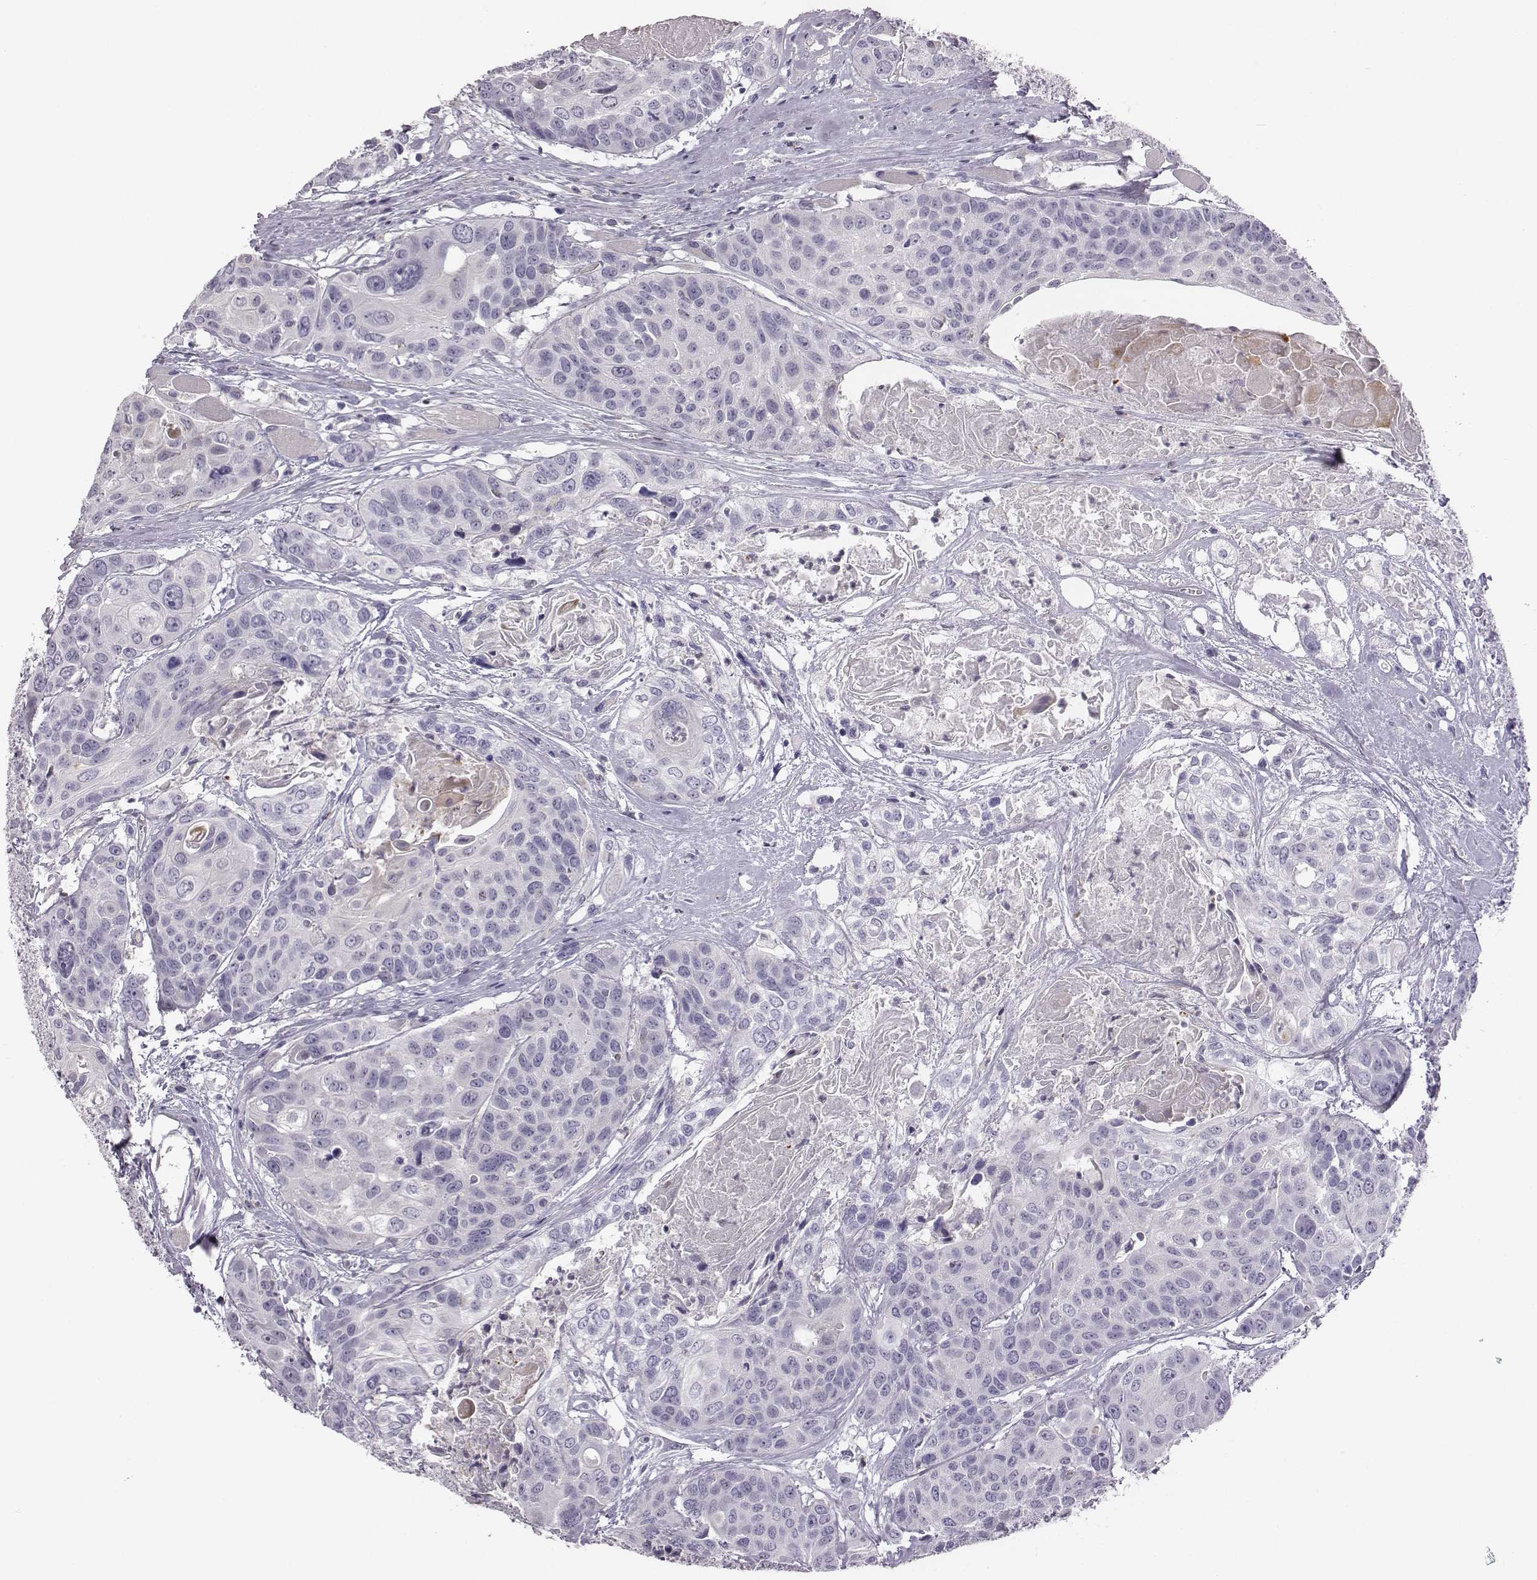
{"staining": {"intensity": "negative", "quantity": "none", "location": "none"}, "tissue": "head and neck cancer", "cell_type": "Tumor cells", "image_type": "cancer", "snomed": [{"axis": "morphology", "description": "Squamous cell carcinoma, NOS"}, {"axis": "topography", "description": "Oral tissue"}, {"axis": "topography", "description": "Head-Neck"}], "caption": "Head and neck squamous cell carcinoma stained for a protein using immunohistochemistry (IHC) demonstrates no positivity tumor cells.", "gene": "ADAM7", "patient": {"sex": "male", "age": 56}}